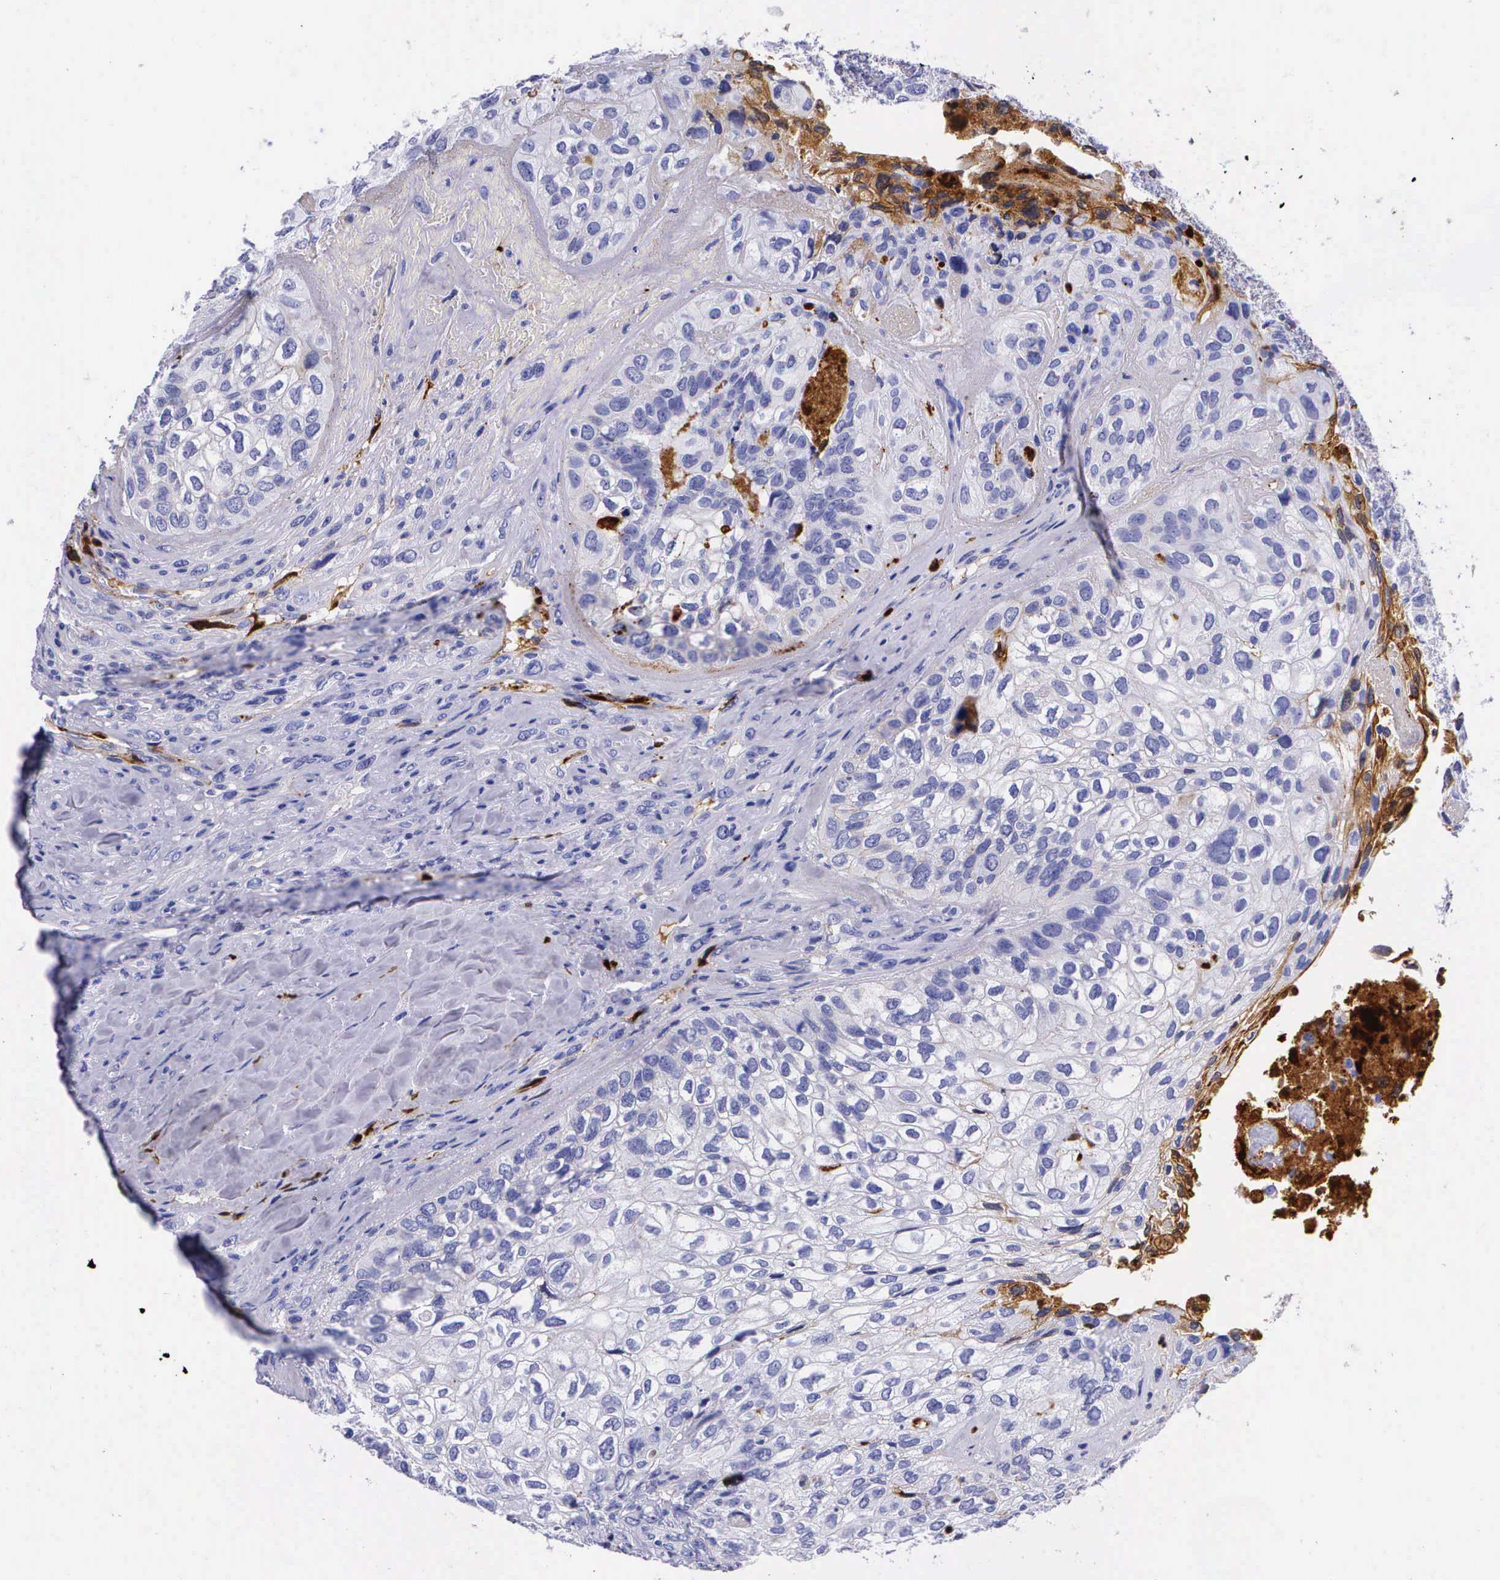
{"staining": {"intensity": "negative", "quantity": "none", "location": "none"}, "tissue": "breast cancer", "cell_type": "Tumor cells", "image_type": "cancer", "snomed": [{"axis": "morphology", "description": "Neoplasm, malignant, NOS"}, {"axis": "topography", "description": "Breast"}], "caption": "Breast cancer (neoplasm (malignant)) stained for a protein using IHC shows no positivity tumor cells.", "gene": "PLG", "patient": {"sex": "female", "age": 50}}